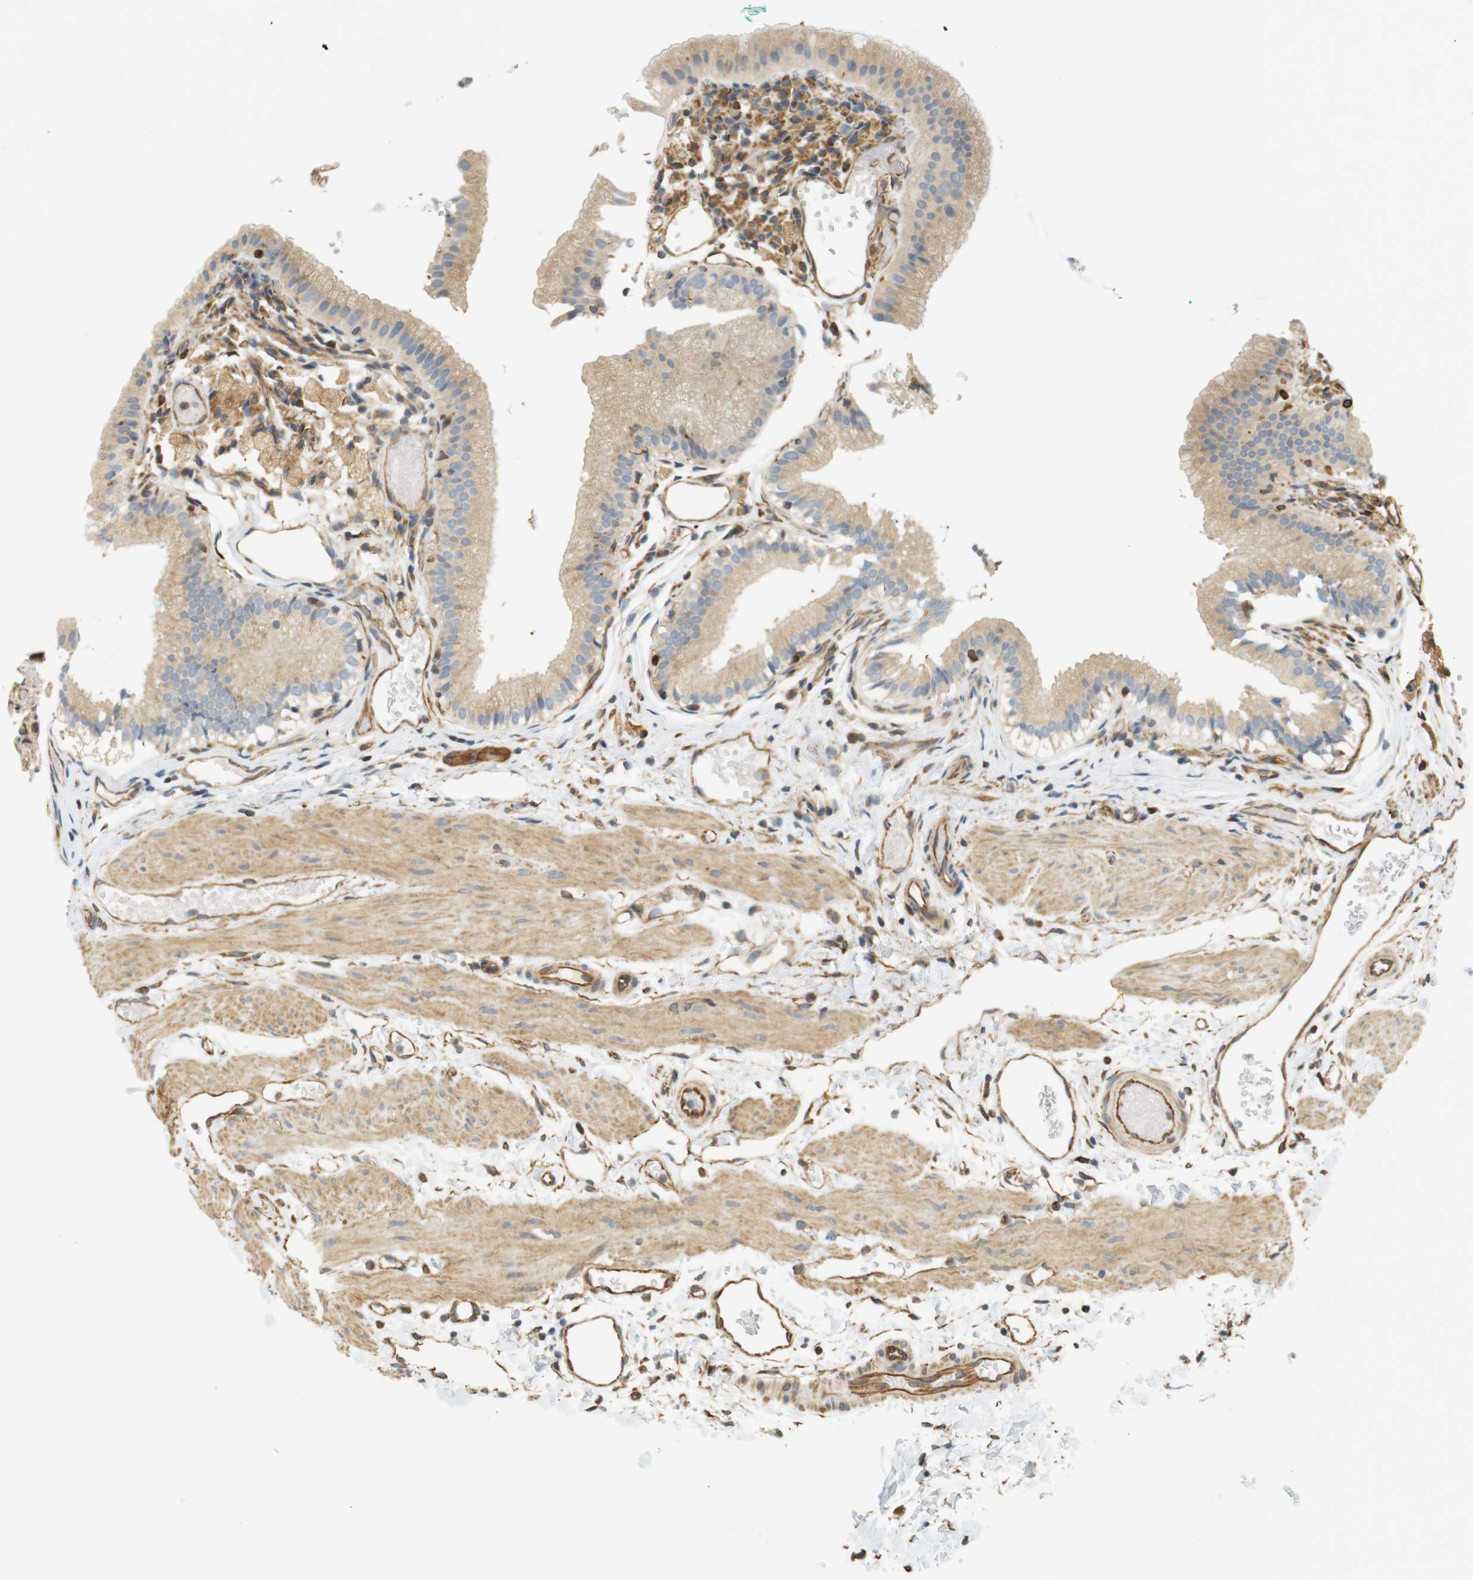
{"staining": {"intensity": "weak", "quantity": ">75%", "location": "cytoplasmic/membranous"}, "tissue": "gallbladder", "cell_type": "Glandular cells", "image_type": "normal", "snomed": [{"axis": "morphology", "description": "Normal tissue, NOS"}, {"axis": "topography", "description": "Gallbladder"}], "caption": "Gallbladder stained for a protein reveals weak cytoplasmic/membranous positivity in glandular cells. (brown staining indicates protein expression, while blue staining denotes nuclei).", "gene": "CYTH3", "patient": {"sex": "female", "age": 26}}